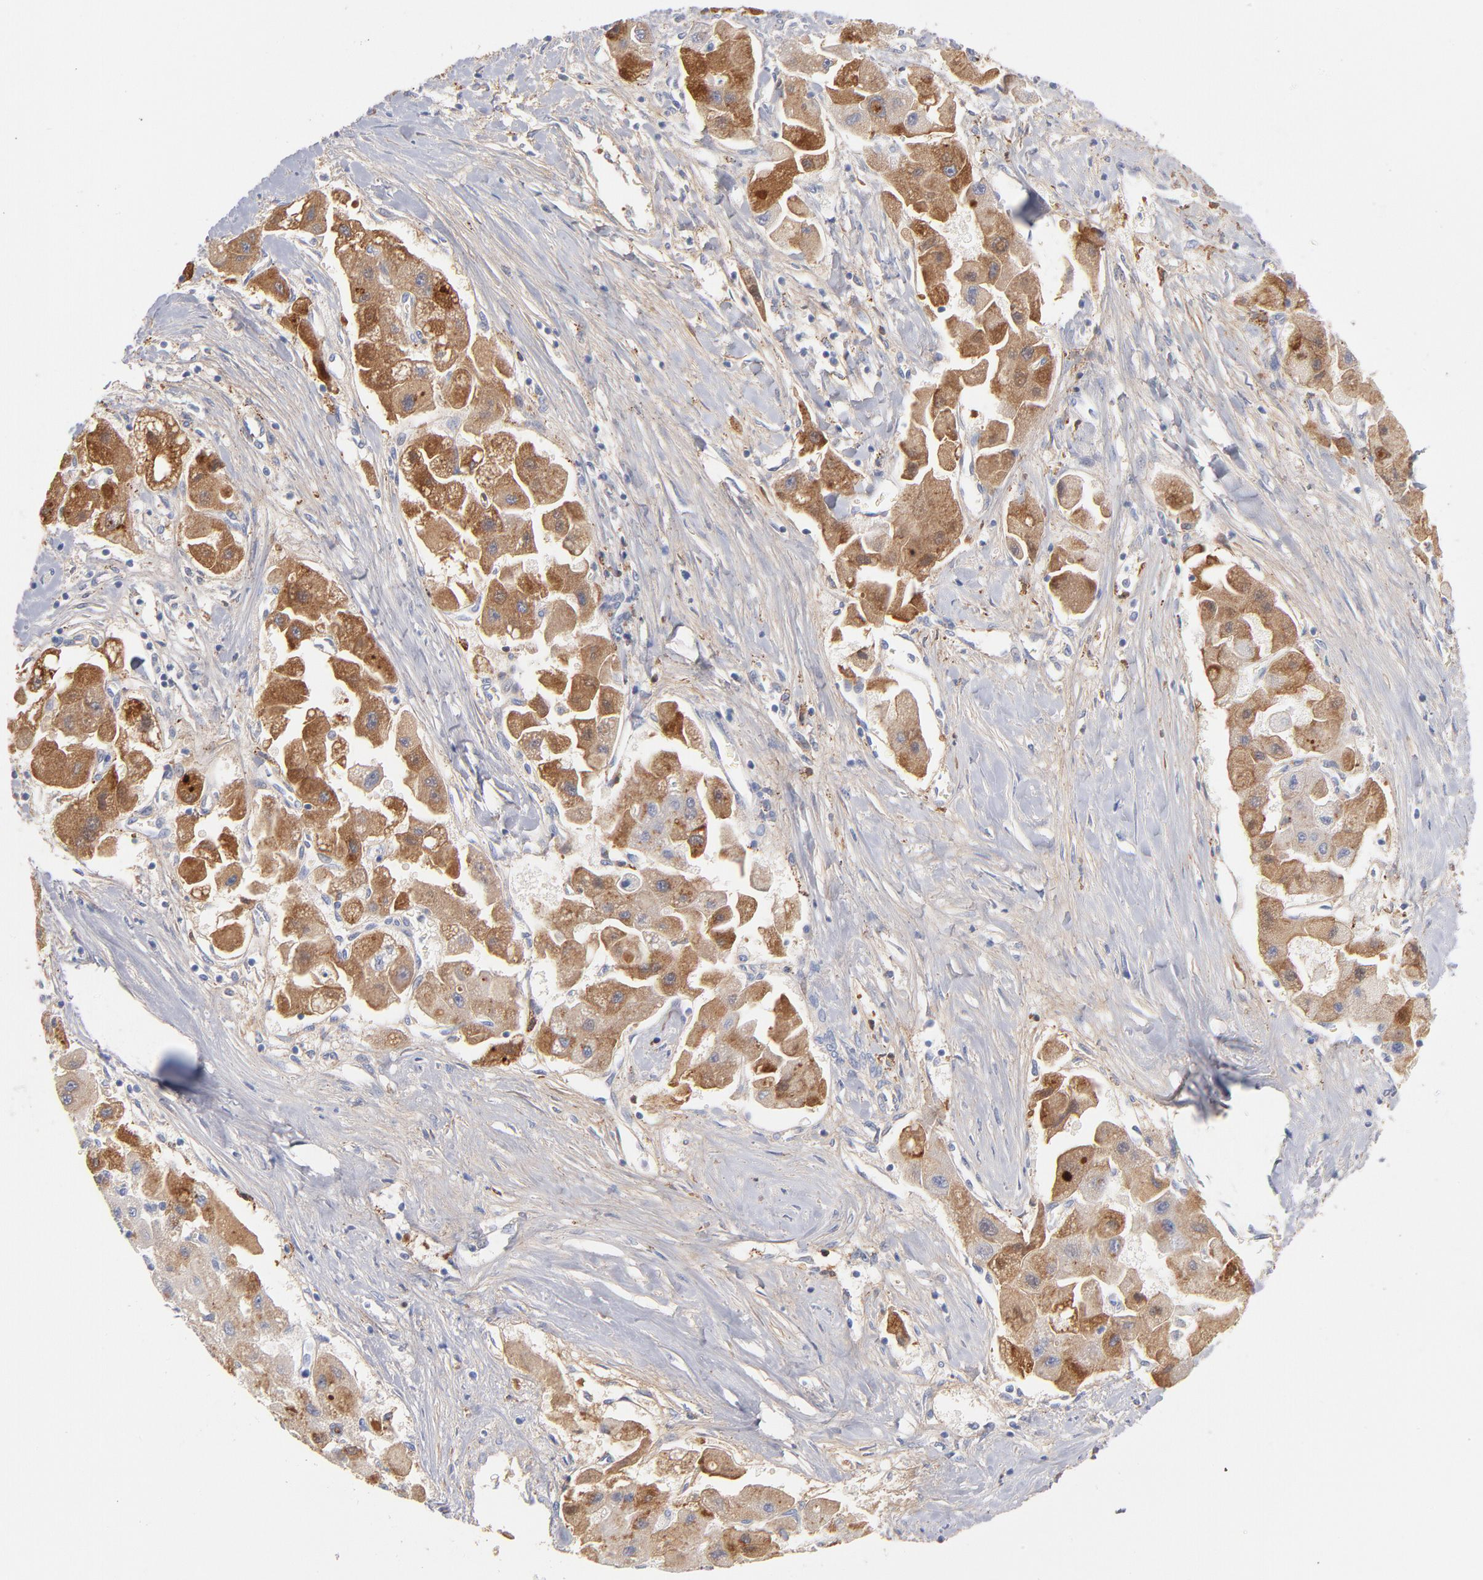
{"staining": {"intensity": "moderate", "quantity": ">75%", "location": "cytoplasmic/membranous"}, "tissue": "liver cancer", "cell_type": "Tumor cells", "image_type": "cancer", "snomed": [{"axis": "morphology", "description": "Carcinoma, Hepatocellular, NOS"}, {"axis": "topography", "description": "Liver"}], "caption": "Immunohistochemical staining of human liver cancer (hepatocellular carcinoma) reveals medium levels of moderate cytoplasmic/membranous protein staining in approximately >75% of tumor cells.", "gene": "C3", "patient": {"sex": "male", "age": 24}}